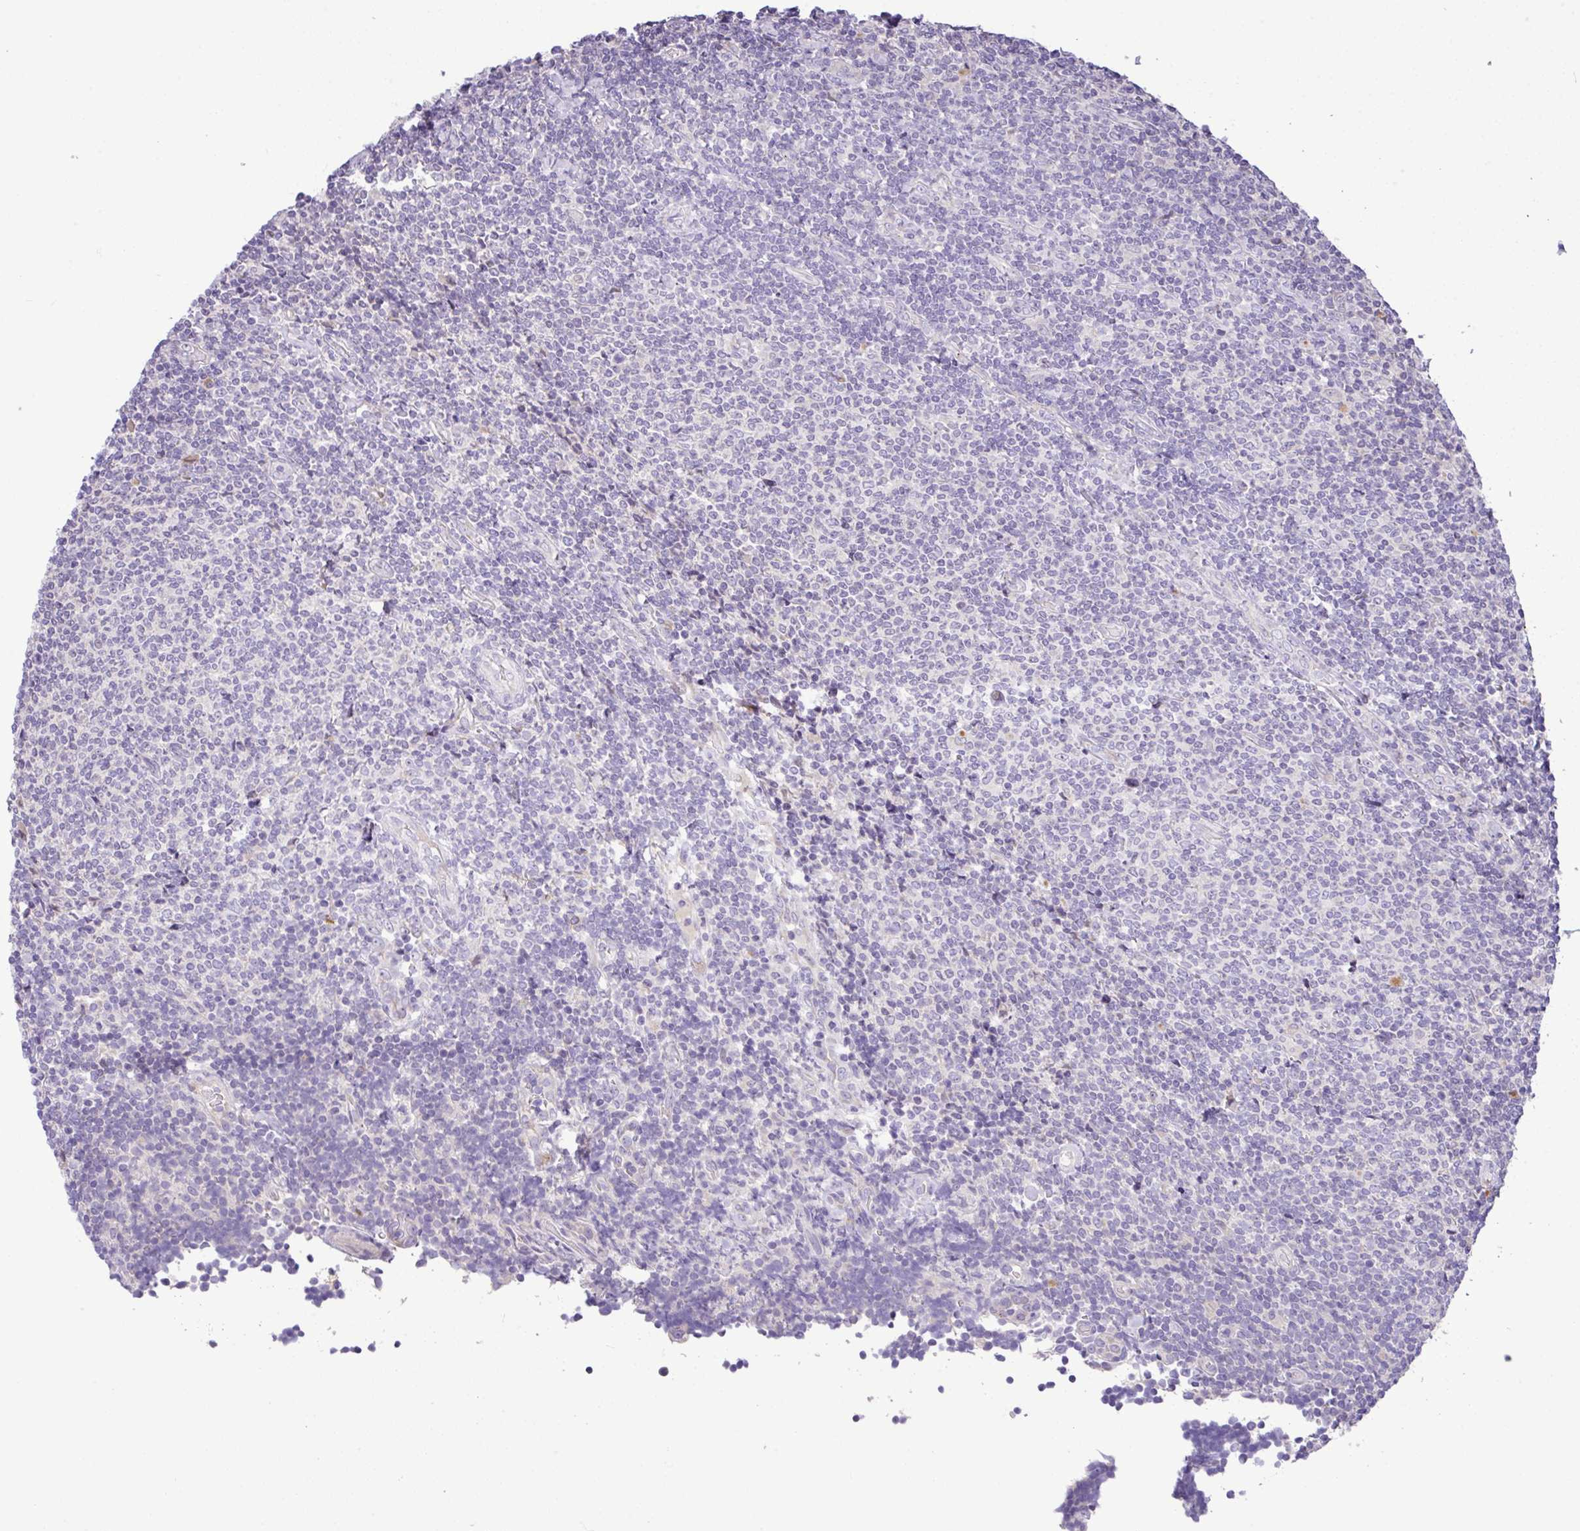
{"staining": {"intensity": "negative", "quantity": "none", "location": "none"}, "tissue": "lymphoma", "cell_type": "Tumor cells", "image_type": "cancer", "snomed": [{"axis": "morphology", "description": "Malignant lymphoma, non-Hodgkin's type, Low grade"}, {"axis": "topography", "description": "Lymph node"}], "caption": "This is a histopathology image of IHC staining of lymphoma, which shows no staining in tumor cells.", "gene": "EPN3", "patient": {"sex": "male", "age": 52}}